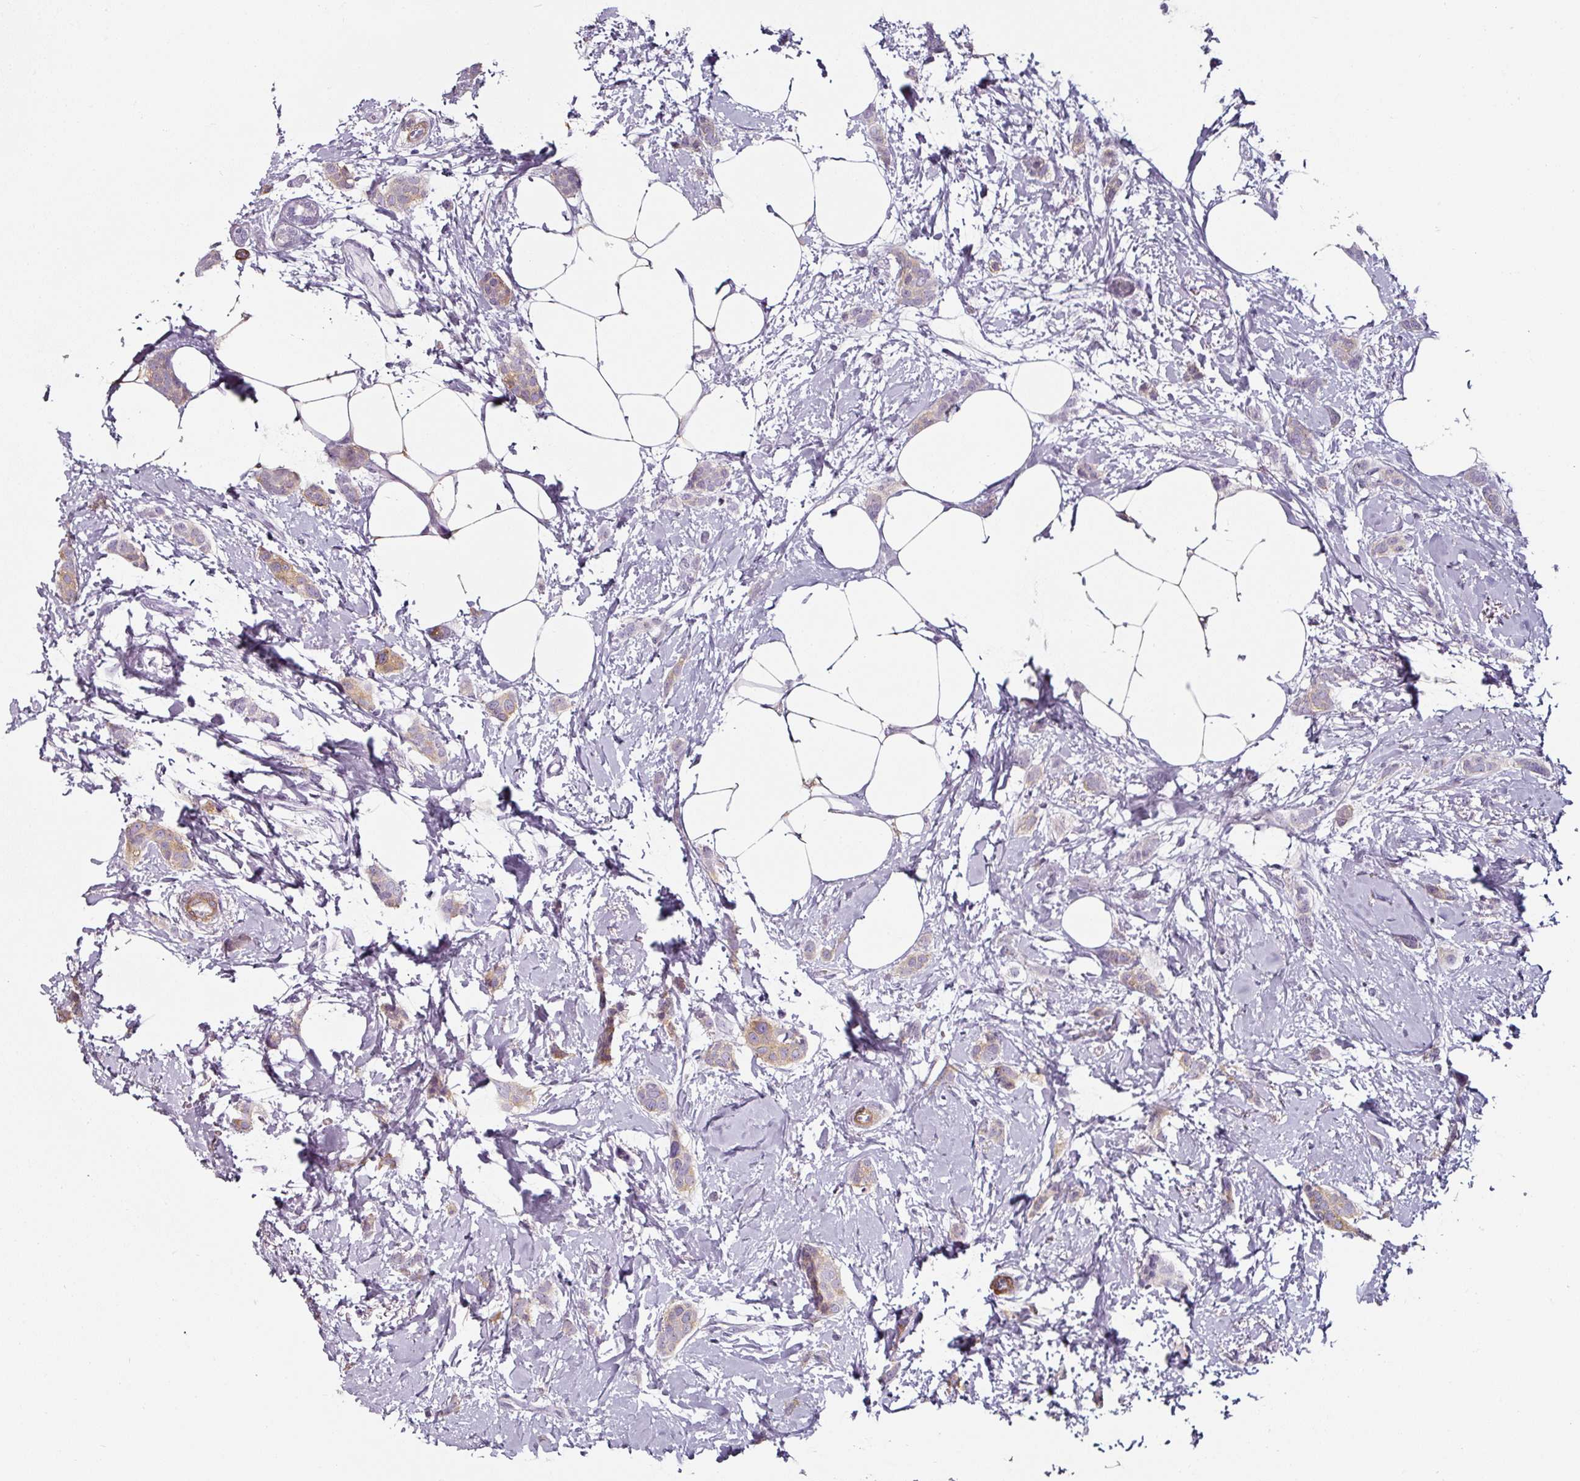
{"staining": {"intensity": "weak", "quantity": "25%-75%", "location": "cytoplasmic/membranous"}, "tissue": "breast cancer", "cell_type": "Tumor cells", "image_type": "cancer", "snomed": [{"axis": "morphology", "description": "Duct carcinoma"}, {"axis": "topography", "description": "Breast"}], "caption": "Breast cancer stained with a protein marker exhibits weak staining in tumor cells.", "gene": "CAP2", "patient": {"sex": "female", "age": 72}}